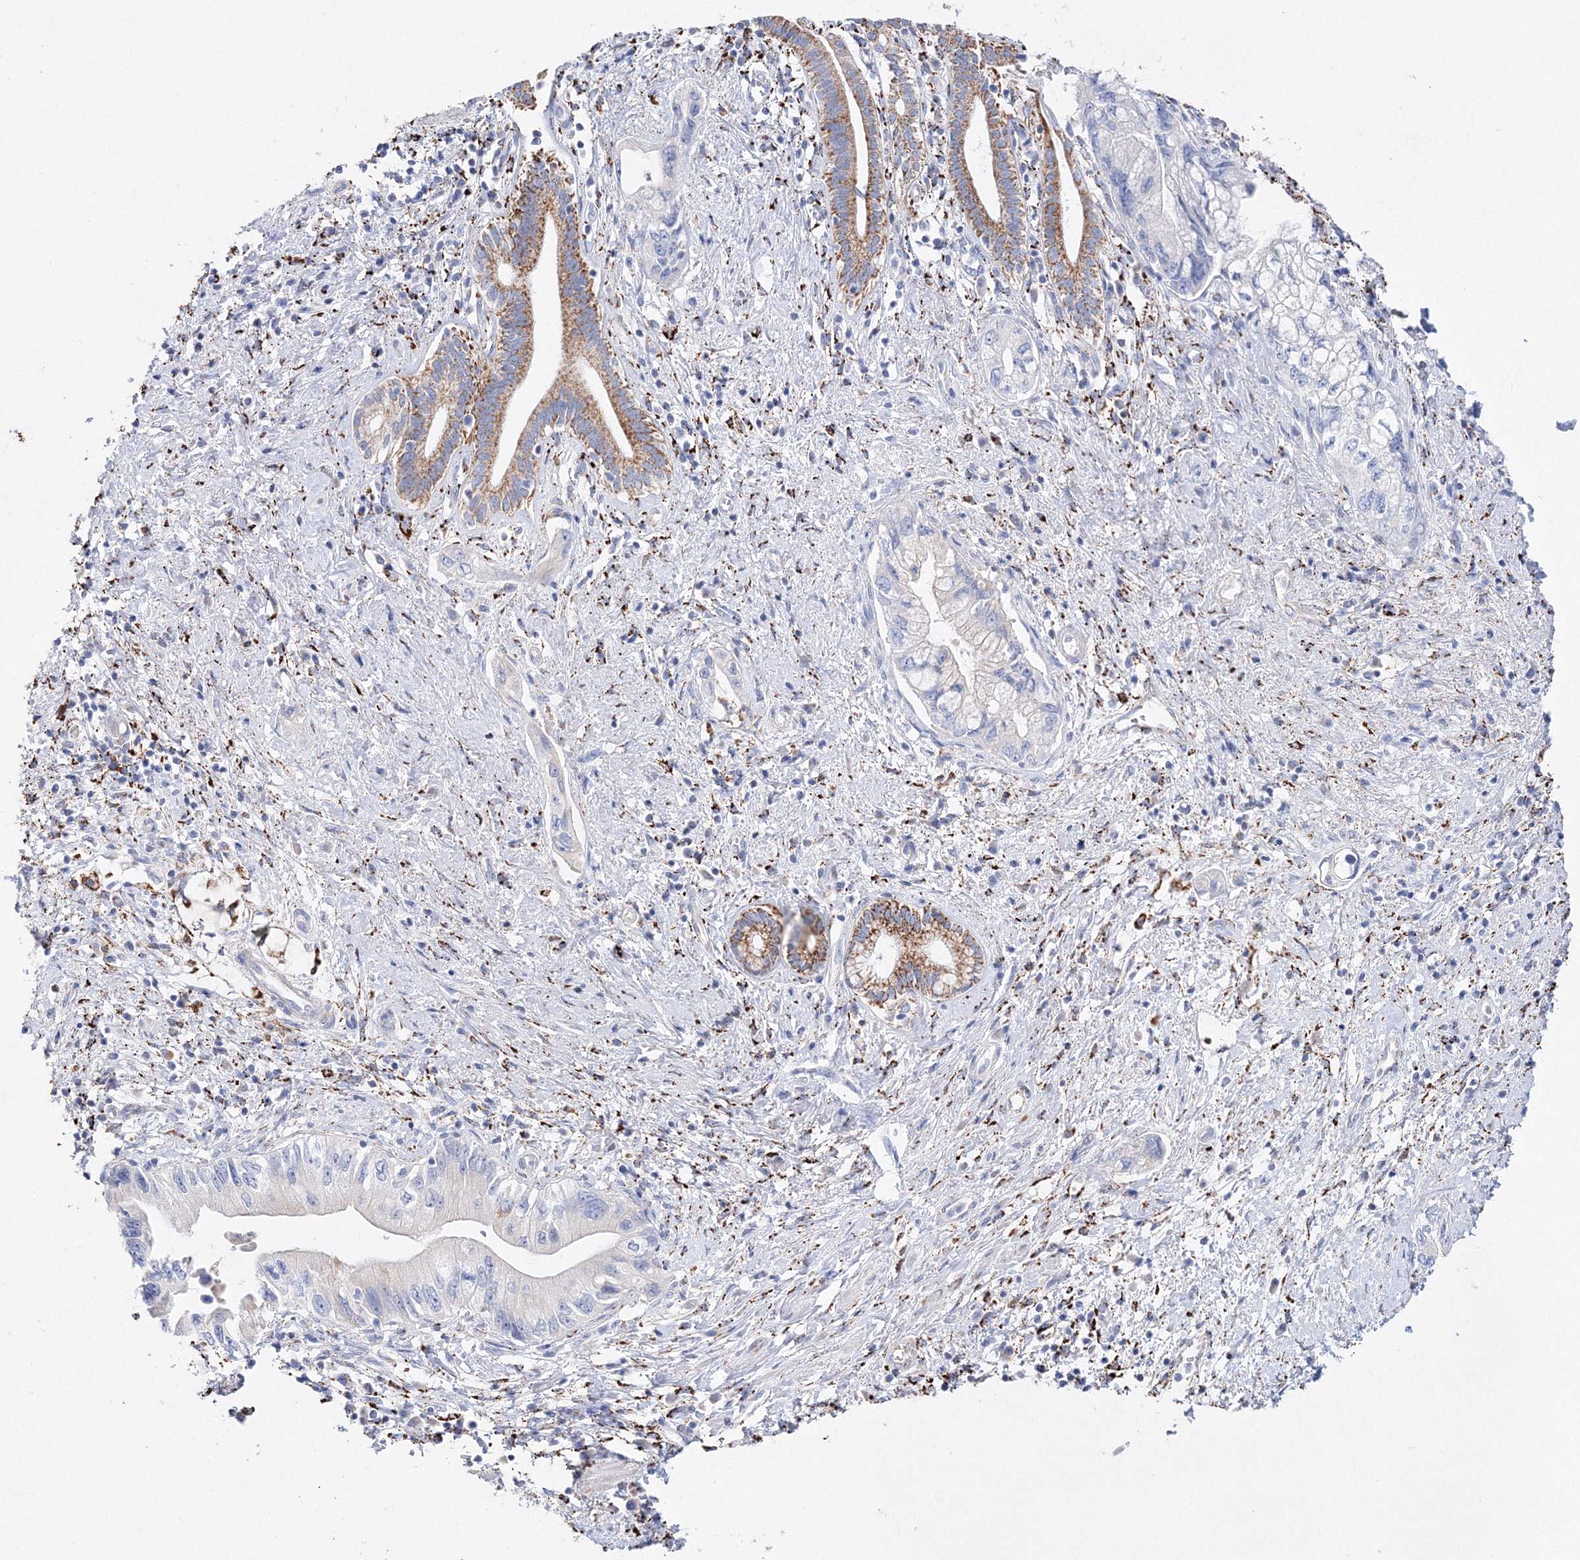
{"staining": {"intensity": "negative", "quantity": "none", "location": "none"}, "tissue": "pancreatic cancer", "cell_type": "Tumor cells", "image_type": "cancer", "snomed": [{"axis": "morphology", "description": "Adenocarcinoma, NOS"}, {"axis": "topography", "description": "Pancreas"}], "caption": "Photomicrograph shows no protein expression in tumor cells of pancreatic cancer tissue. (Stains: DAB immunohistochemistry (IHC) with hematoxylin counter stain, Microscopy: brightfield microscopy at high magnification).", "gene": "MERTK", "patient": {"sex": "female", "age": 73}}